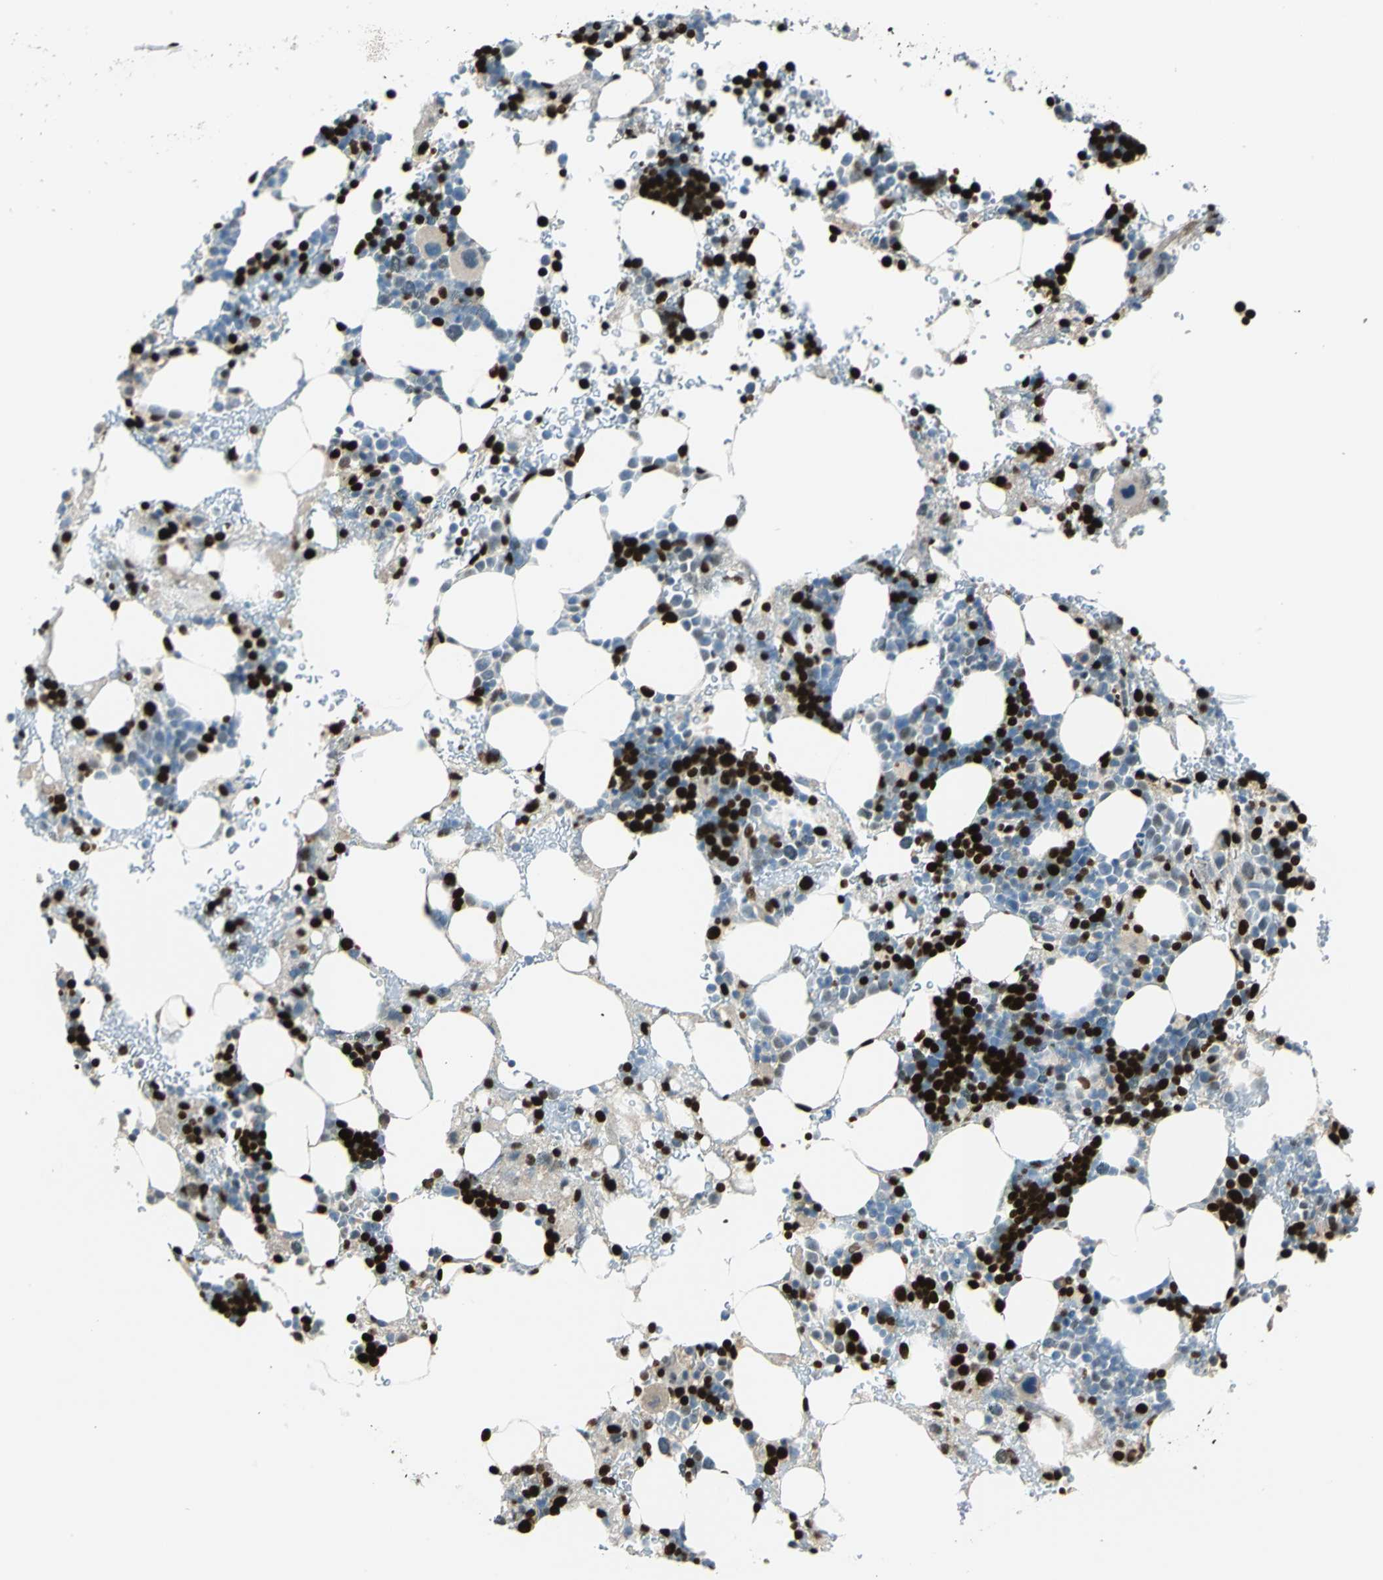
{"staining": {"intensity": "strong", "quantity": "25%-75%", "location": "nuclear"}, "tissue": "bone marrow", "cell_type": "Hematopoietic cells", "image_type": "normal", "snomed": [{"axis": "morphology", "description": "Normal tissue, NOS"}, {"axis": "topography", "description": "Bone marrow"}], "caption": "Immunohistochemistry histopathology image of unremarkable bone marrow stained for a protein (brown), which shows high levels of strong nuclear positivity in about 25%-75% of hematopoietic cells.", "gene": "NFIA", "patient": {"sex": "male", "age": 17}}